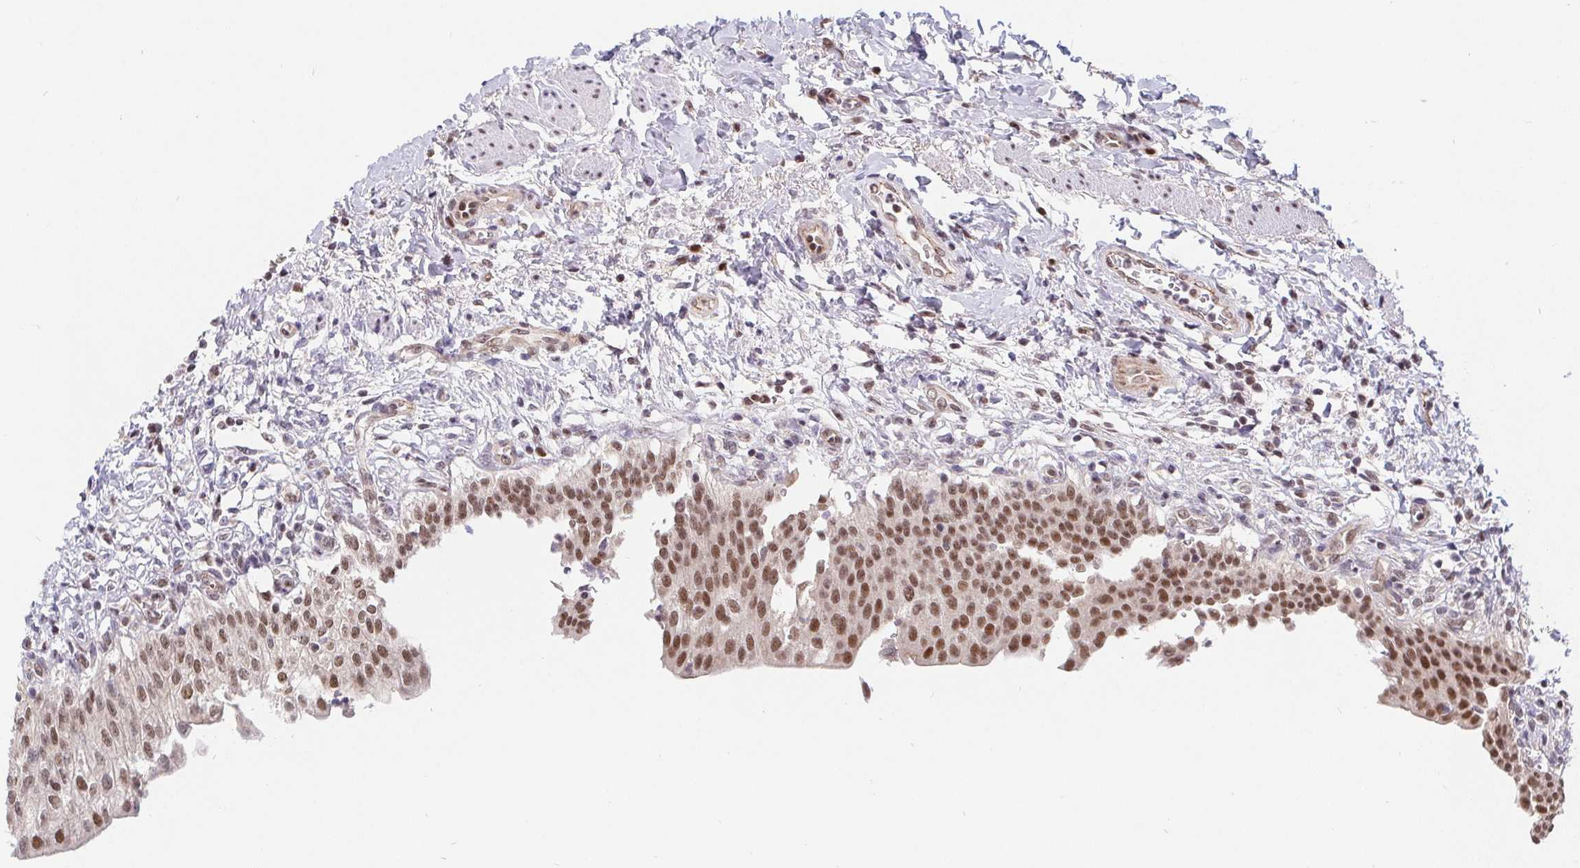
{"staining": {"intensity": "moderate", "quantity": ">75%", "location": "nuclear"}, "tissue": "urinary bladder", "cell_type": "Urothelial cells", "image_type": "normal", "snomed": [{"axis": "morphology", "description": "Normal tissue, NOS"}, {"axis": "topography", "description": "Urinary bladder"}, {"axis": "topography", "description": "Peripheral nerve tissue"}], "caption": "Urinary bladder was stained to show a protein in brown. There is medium levels of moderate nuclear staining in approximately >75% of urothelial cells. (DAB (3,3'-diaminobenzidine) IHC with brightfield microscopy, high magnification).", "gene": "POU2F1", "patient": {"sex": "female", "age": 60}}